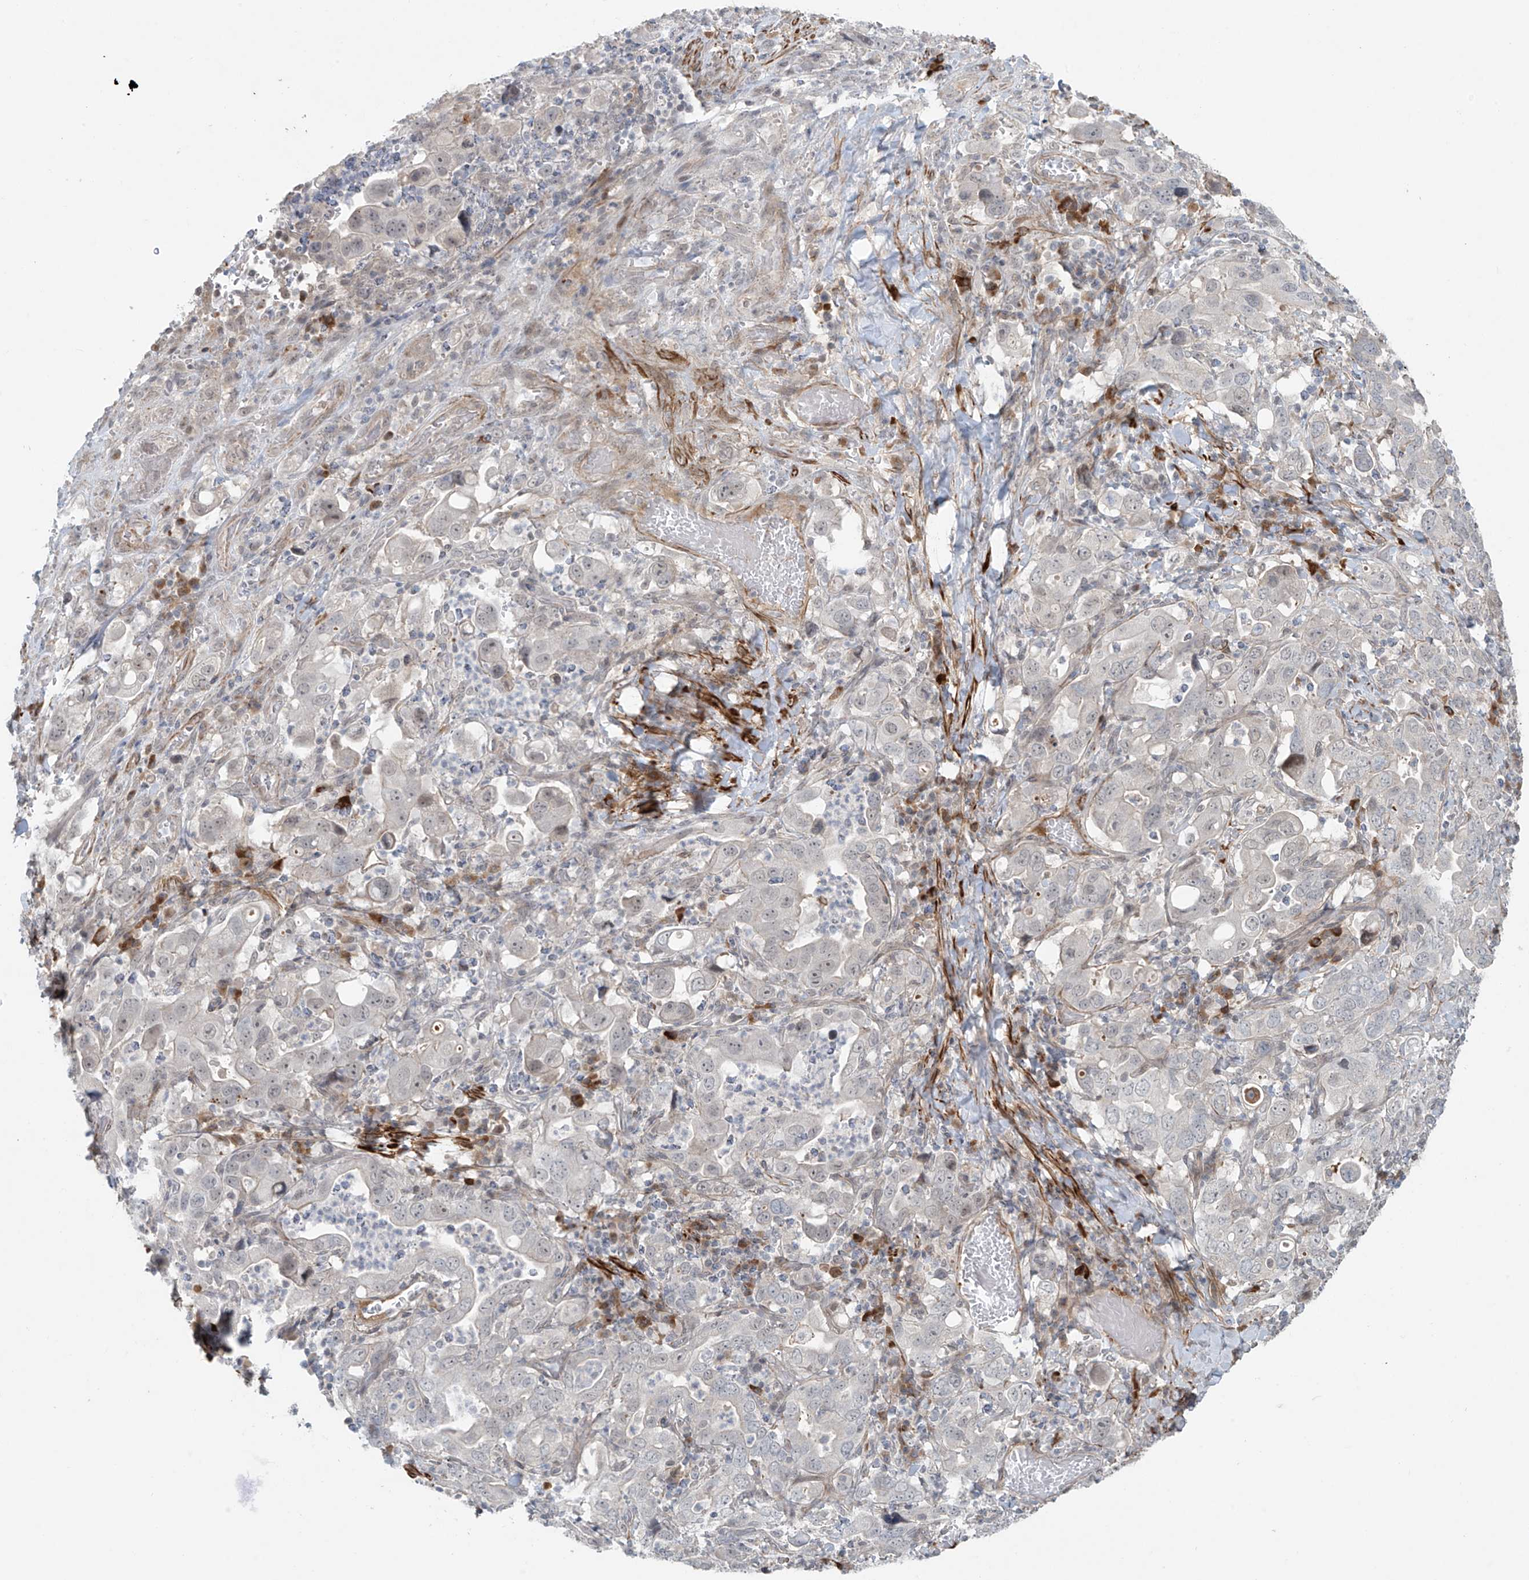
{"staining": {"intensity": "negative", "quantity": "none", "location": "none"}, "tissue": "stomach cancer", "cell_type": "Tumor cells", "image_type": "cancer", "snomed": [{"axis": "morphology", "description": "Adenocarcinoma, NOS"}, {"axis": "topography", "description": "Stomach, upper"}], "caption": "IHC of human adenocarcinoma (stomach) displays no positivity in tumor cells.", "gene": "RASGEF1A", "patient": {"sex": "male", "age": 62}}